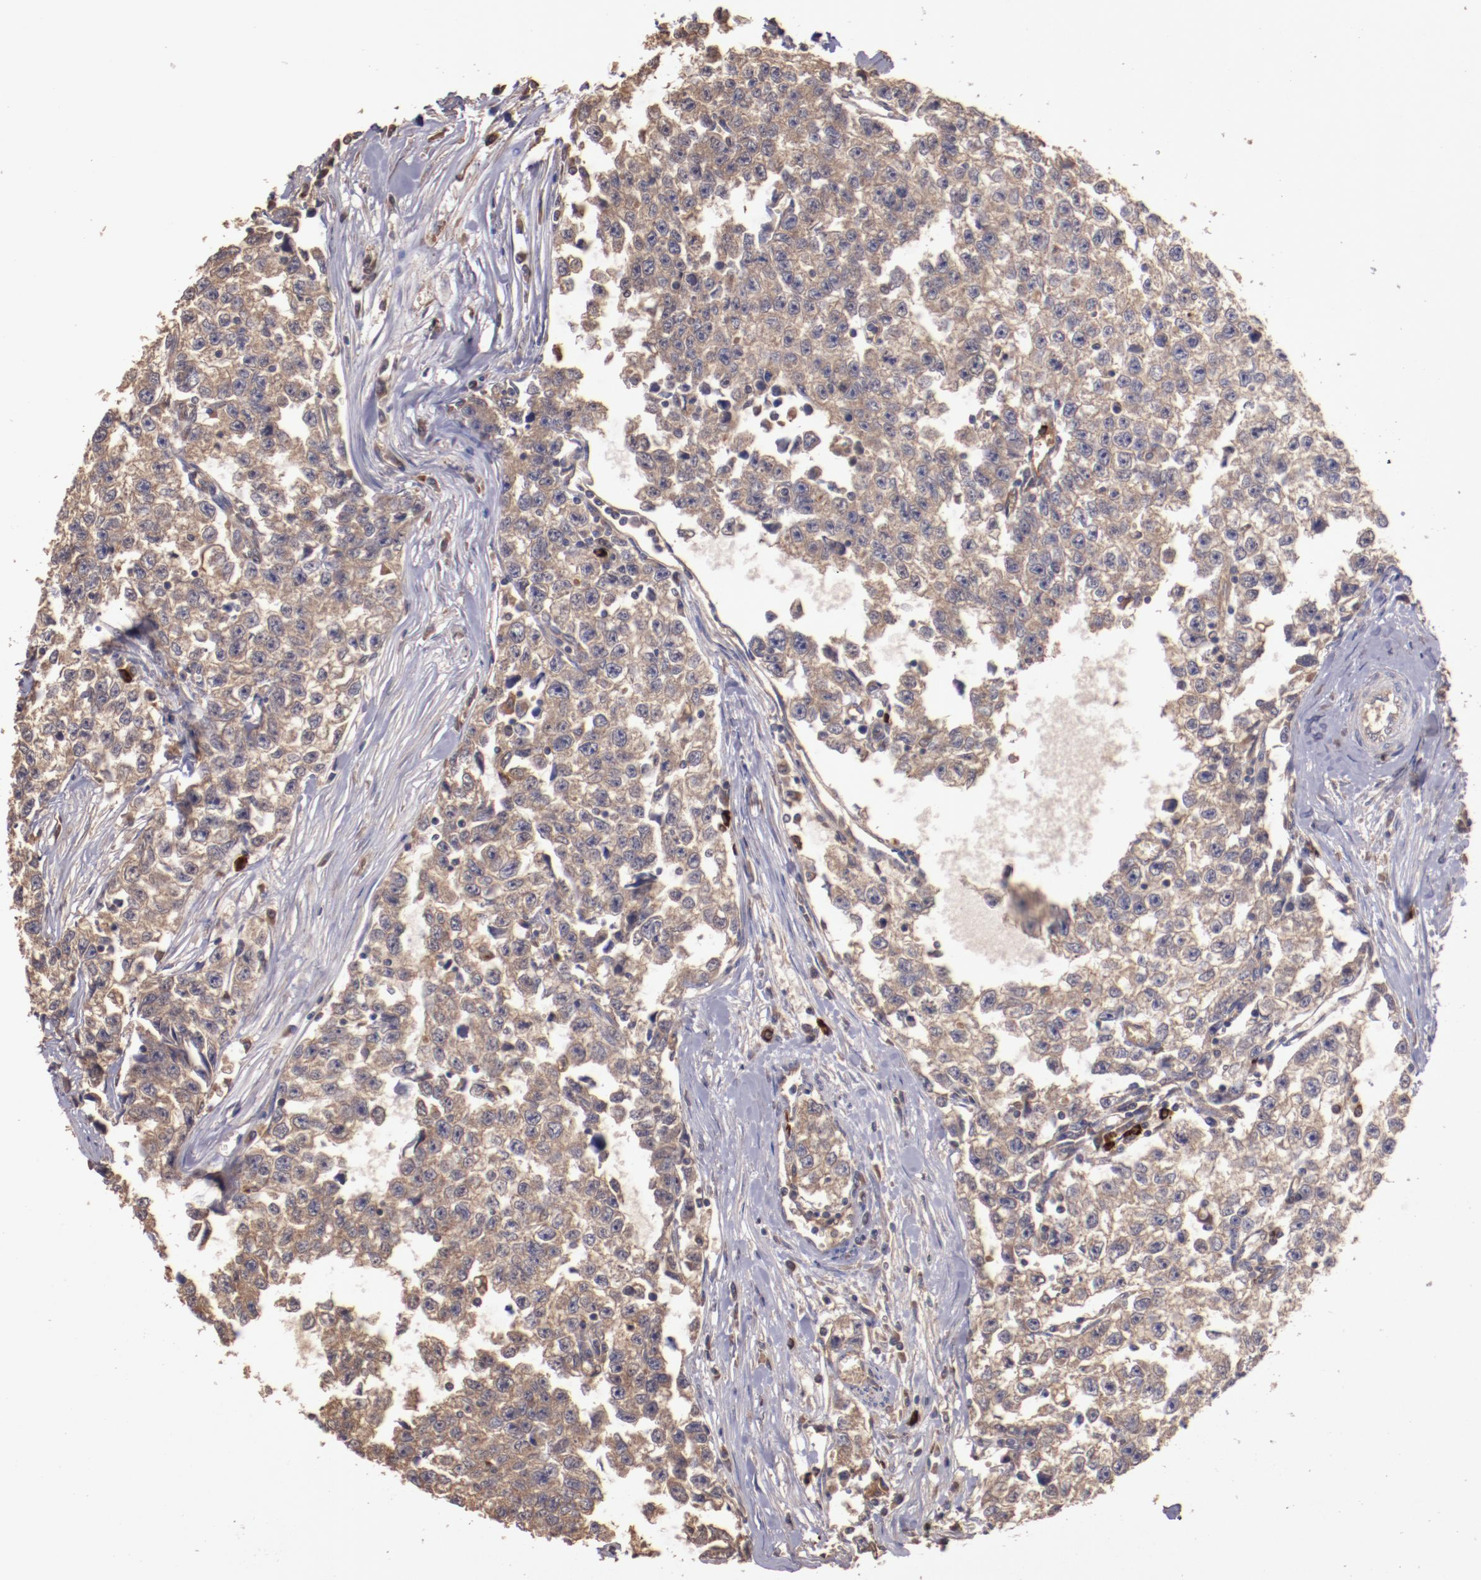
{"staining": {"intensity": "moderate", "quantity": ">75%", "location": "cytoplasmic/membranous"}, "tissue": "testis cancer", "cell_type": "Tumor cells", "image_type": "cancer", "snomed": [{"axis": "morphology", "description": "Seminoma, NOS"}, {"axis": "morphology", "description": "Carcinoma, Embryonal, NOS"}, {"axis": "topography", "description": "Testis"}], "caption": "Human testis cancer stained with a protein marker demonstrates moderate staining in tumor cells.", "gene": "SRRD", "patient": {"sex": "male", "age": 30}}